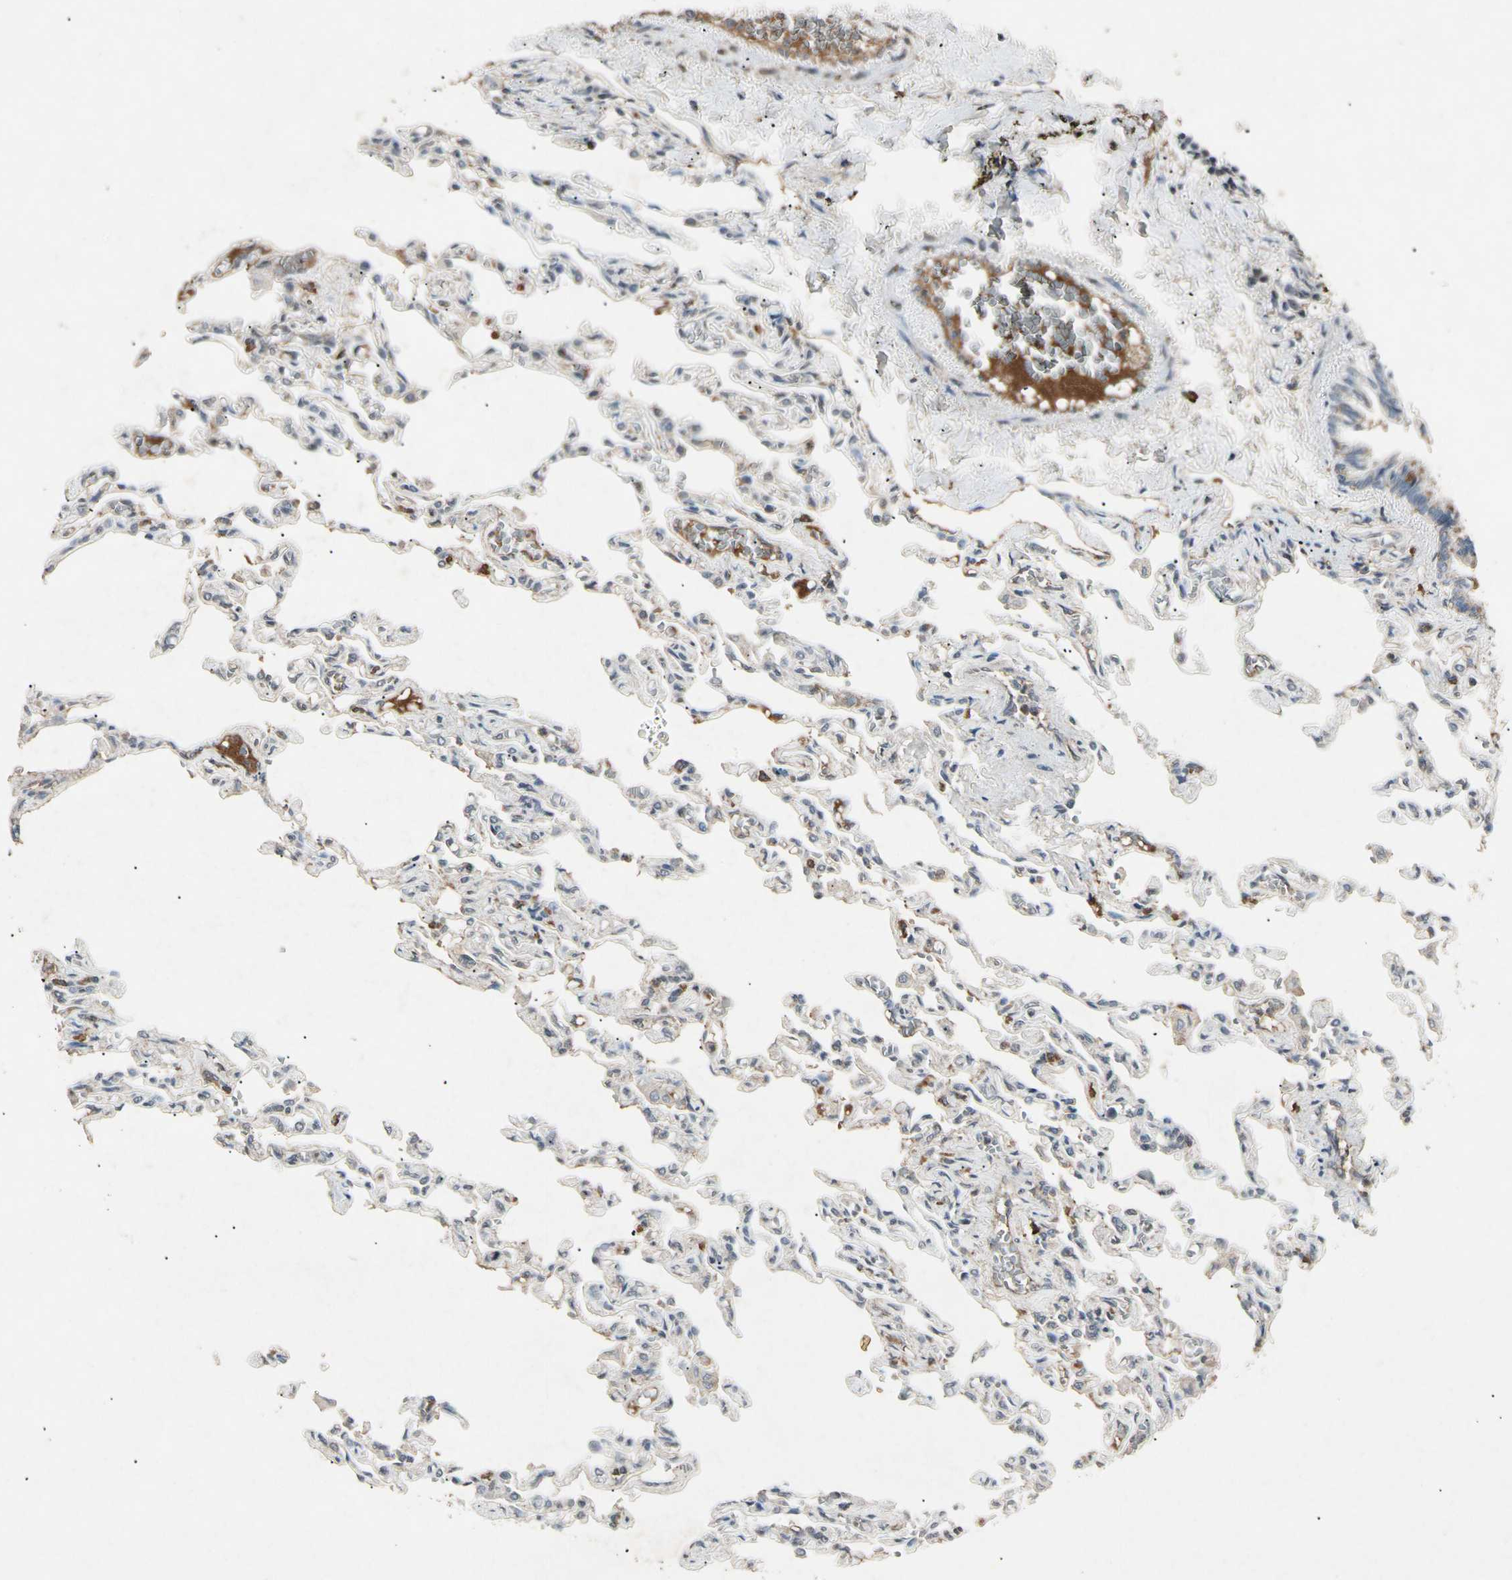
{"staining": {"intensity": "negative", "quantity": "none", "location": "none"}, "tissue": "lung", "cell_type": "Alveolar cells", "image_type": "normal", "snomed": [{"axis": "morphology", "description": "Normal tissue, NOS"}, {"axis": "topography", "description": "Lung"}], "caption": "Alveolar cells are negative for brown protein staining in normal lung. (Immunohistochemistry, brightfield microscopy, high magnification).", "gene": "CP", "patient": {"sex": "male", "age": 21}}